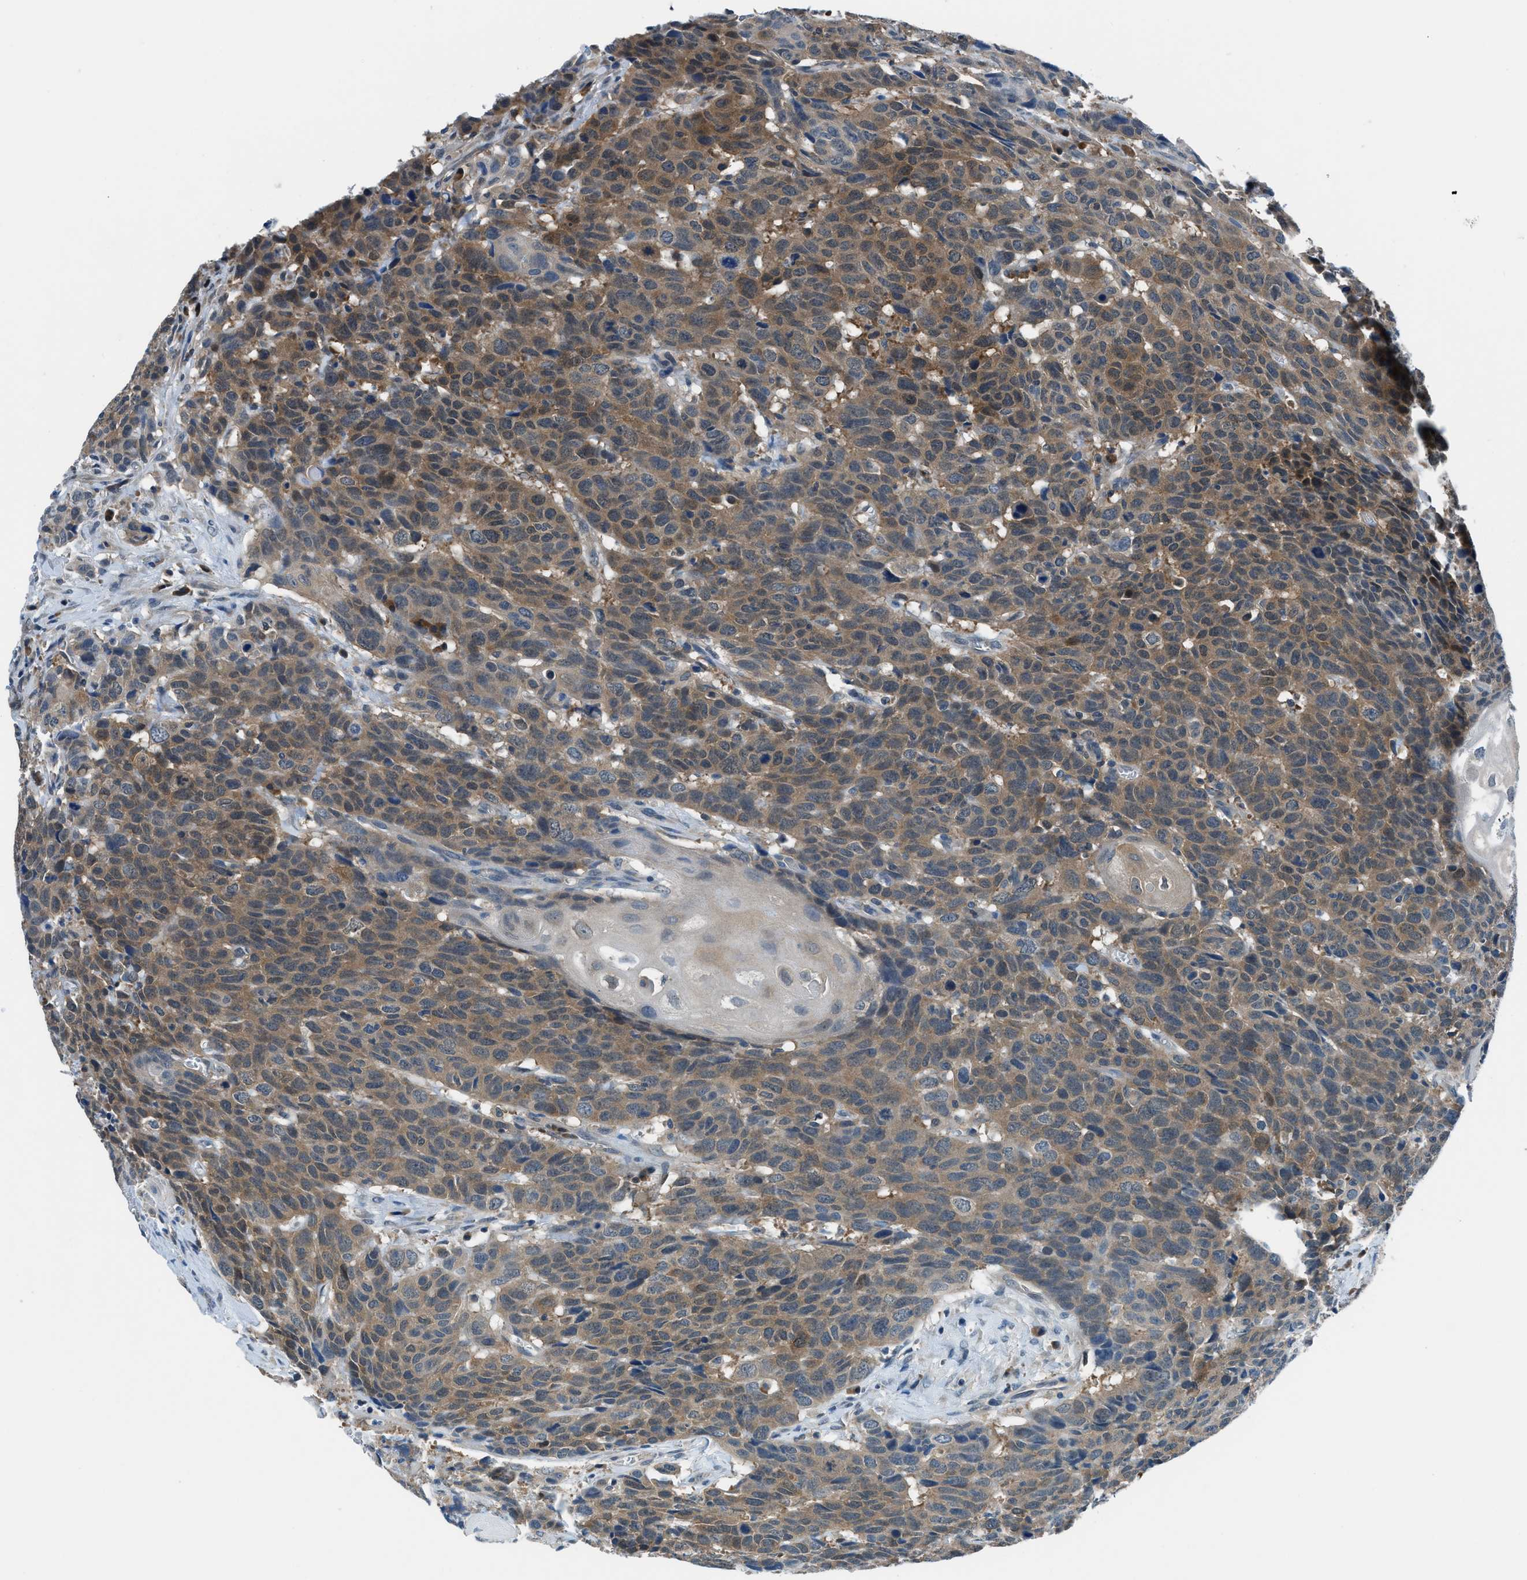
{"staining": {"intensity": "moderate", "quantity": ">75%", "location": "cytoplasmic/membranous"}, "tissue": "head and neck cancer", "cell_type": "Tumor cells", "image_type": "cancer", "snomed": [{"axis": "morphology", "description": "Squamous cell carcinoma, NOS"}, {"axis": "topography", "description": "Head-Neck"}], "caption": "Squamous cell carcinoma (head and neck) stained with IHC demonstrates moderate cytoplasmic/membranous expression in approximately >75% of tumor cells.", "gene": "ACP1", "patient": {"sex": "male", "age": 66}}